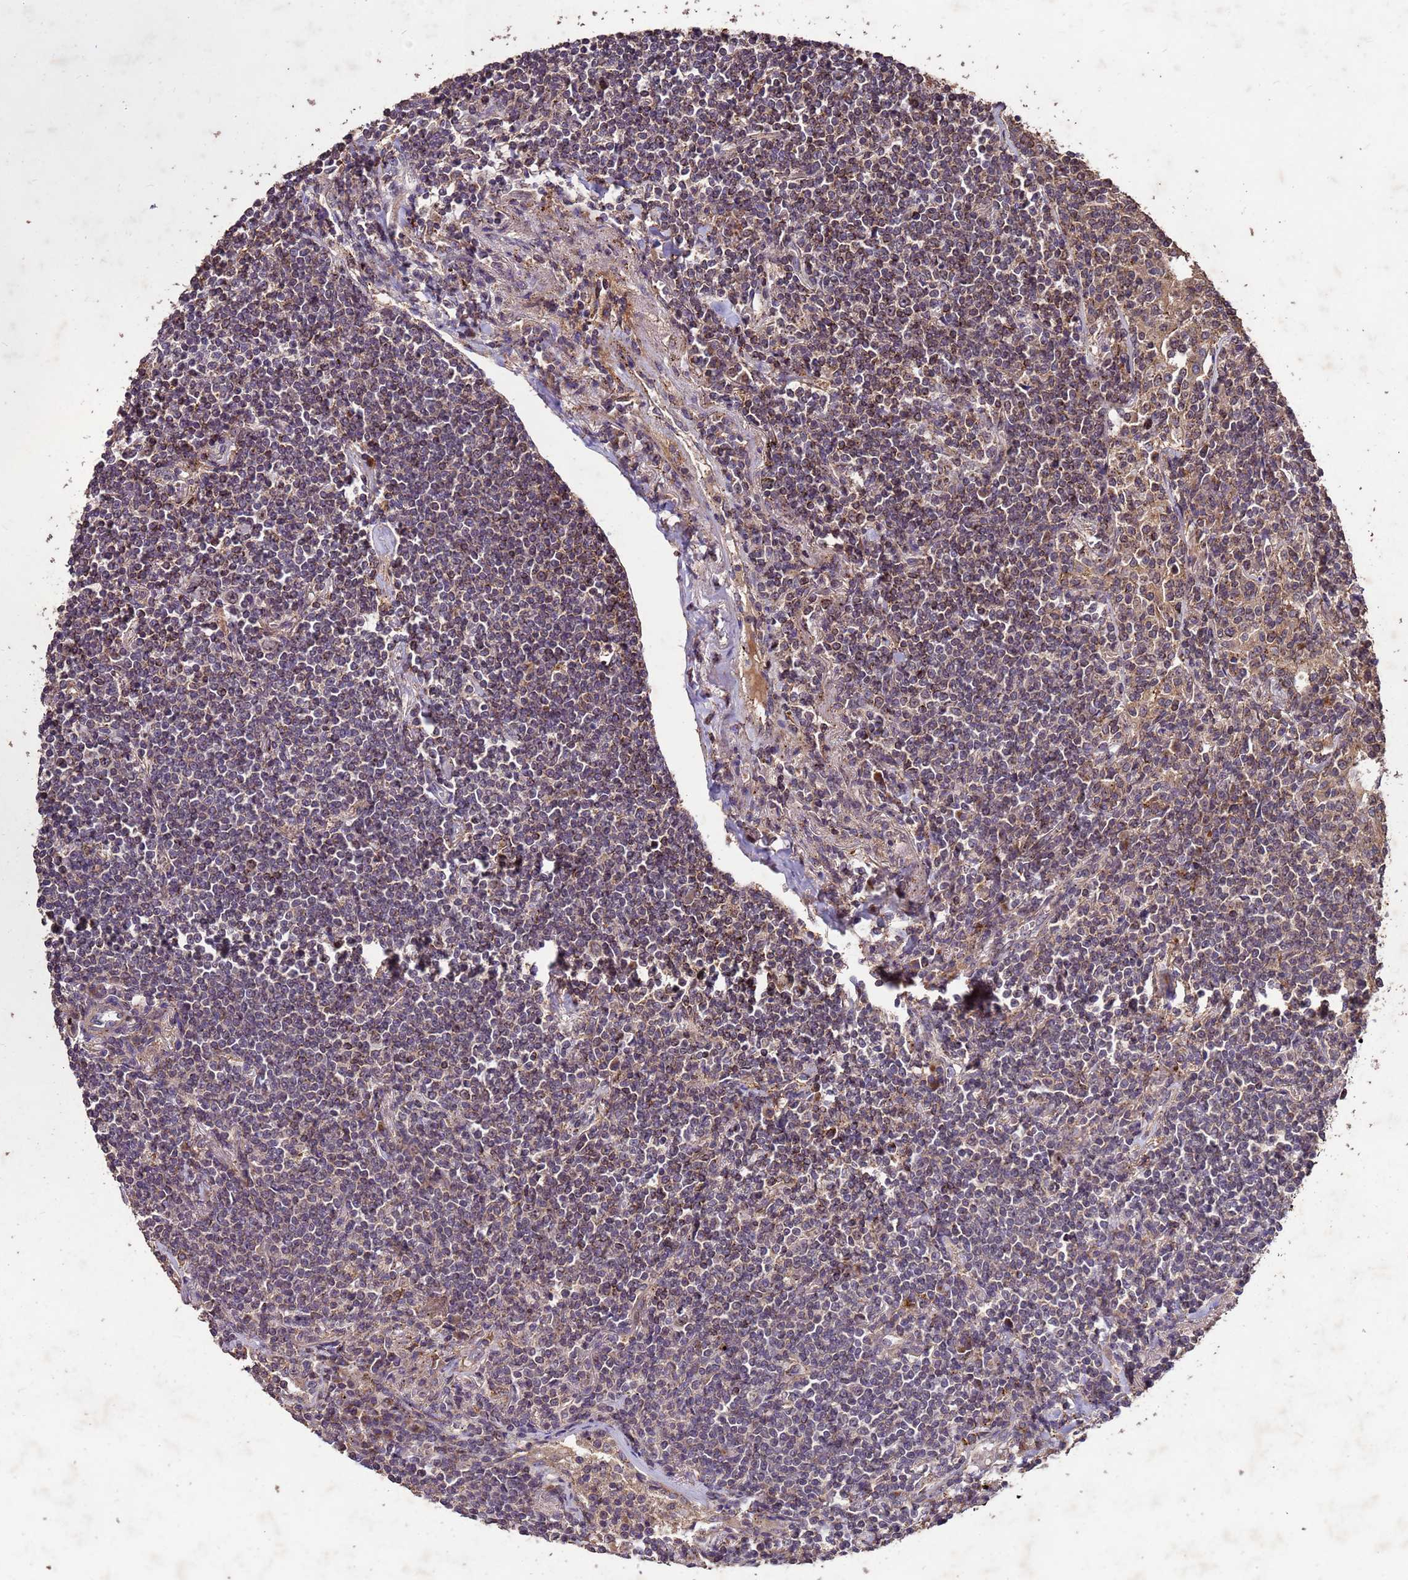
{"staining": {"intensity": "weak", "quantity": "<25%", "location": "cytoplasmic/membranous,nuclear"}, "tissue": "lymphoma", "cell_type": "Tumor cells", "image_type": "cancer", "snomed": [{"axis": "morphology", "description": "Malignant lymphoma, non-Hodgkin's type, Low grade"}, {"axis": "topography", "description": "Lung"}], "caption": "An immunohistochemistry (IHC) micrograph of lymphoma is shown. There is no staining in tumor cells of lymphoma. (DAB immunohistochemistry (IHC), high magnification).", "gene": "TOR4A", "patient": {"sex": "female", "age": 71}}